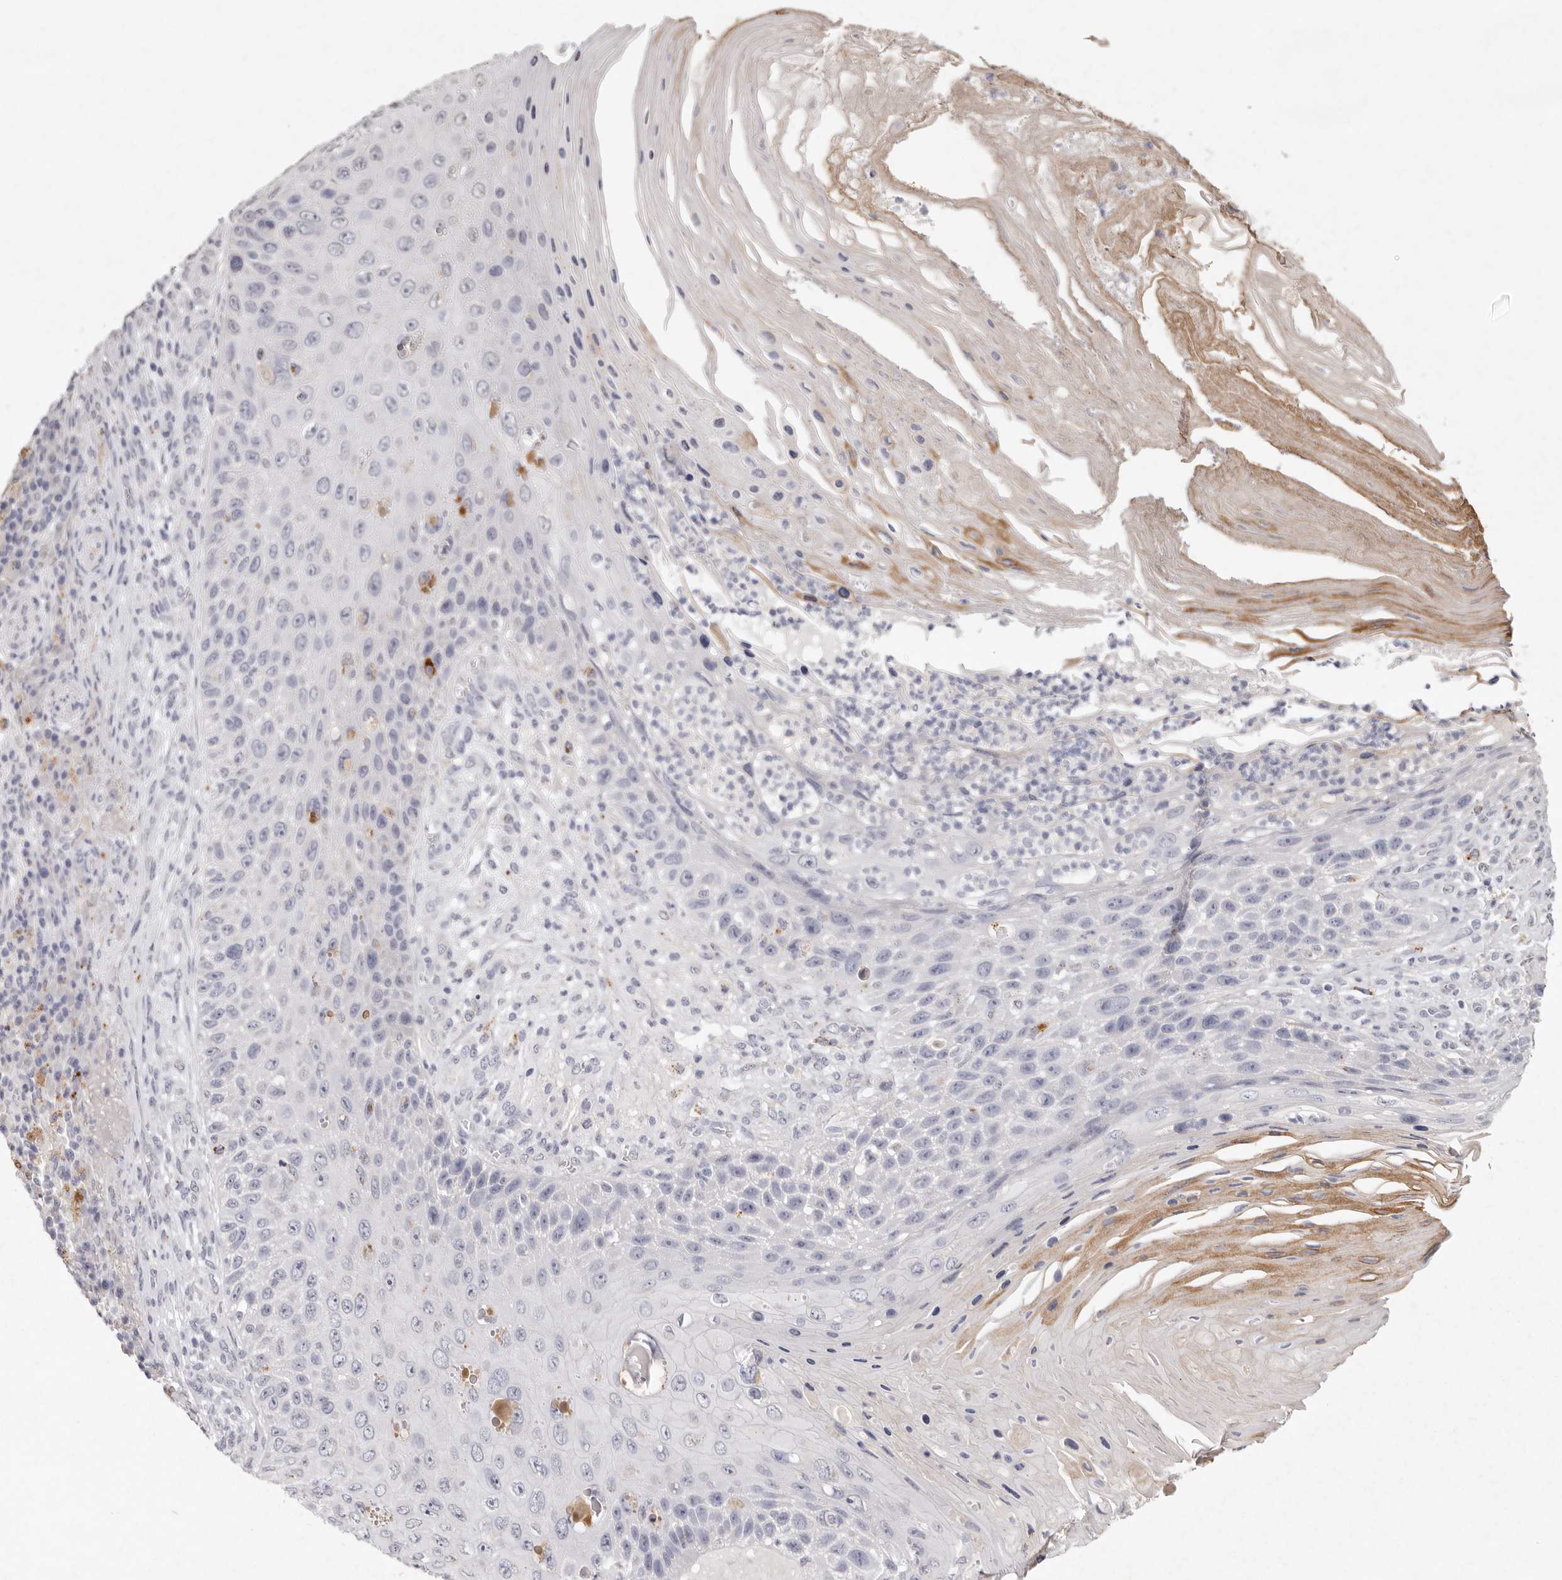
{"staining": {"intensity": "negative", "quantity": "none", "location": "none"}, "tissue": "skin cancer", "cell_type": "Tumor cells", "image_type": "cancer", "snomed": [{"axis": "morphology", "description": "Squamous cell carcinoma, NOS"}, {"axis": "topography", "description": "Skin"}], "caption": "A high-resolution micrograph shows immunohistochemistry (IHC) staining of skin cancer, which displays no significant expression in tumor cells.", "gene": "FAM185A", "patient": {"sex": "female", "age": 88}}